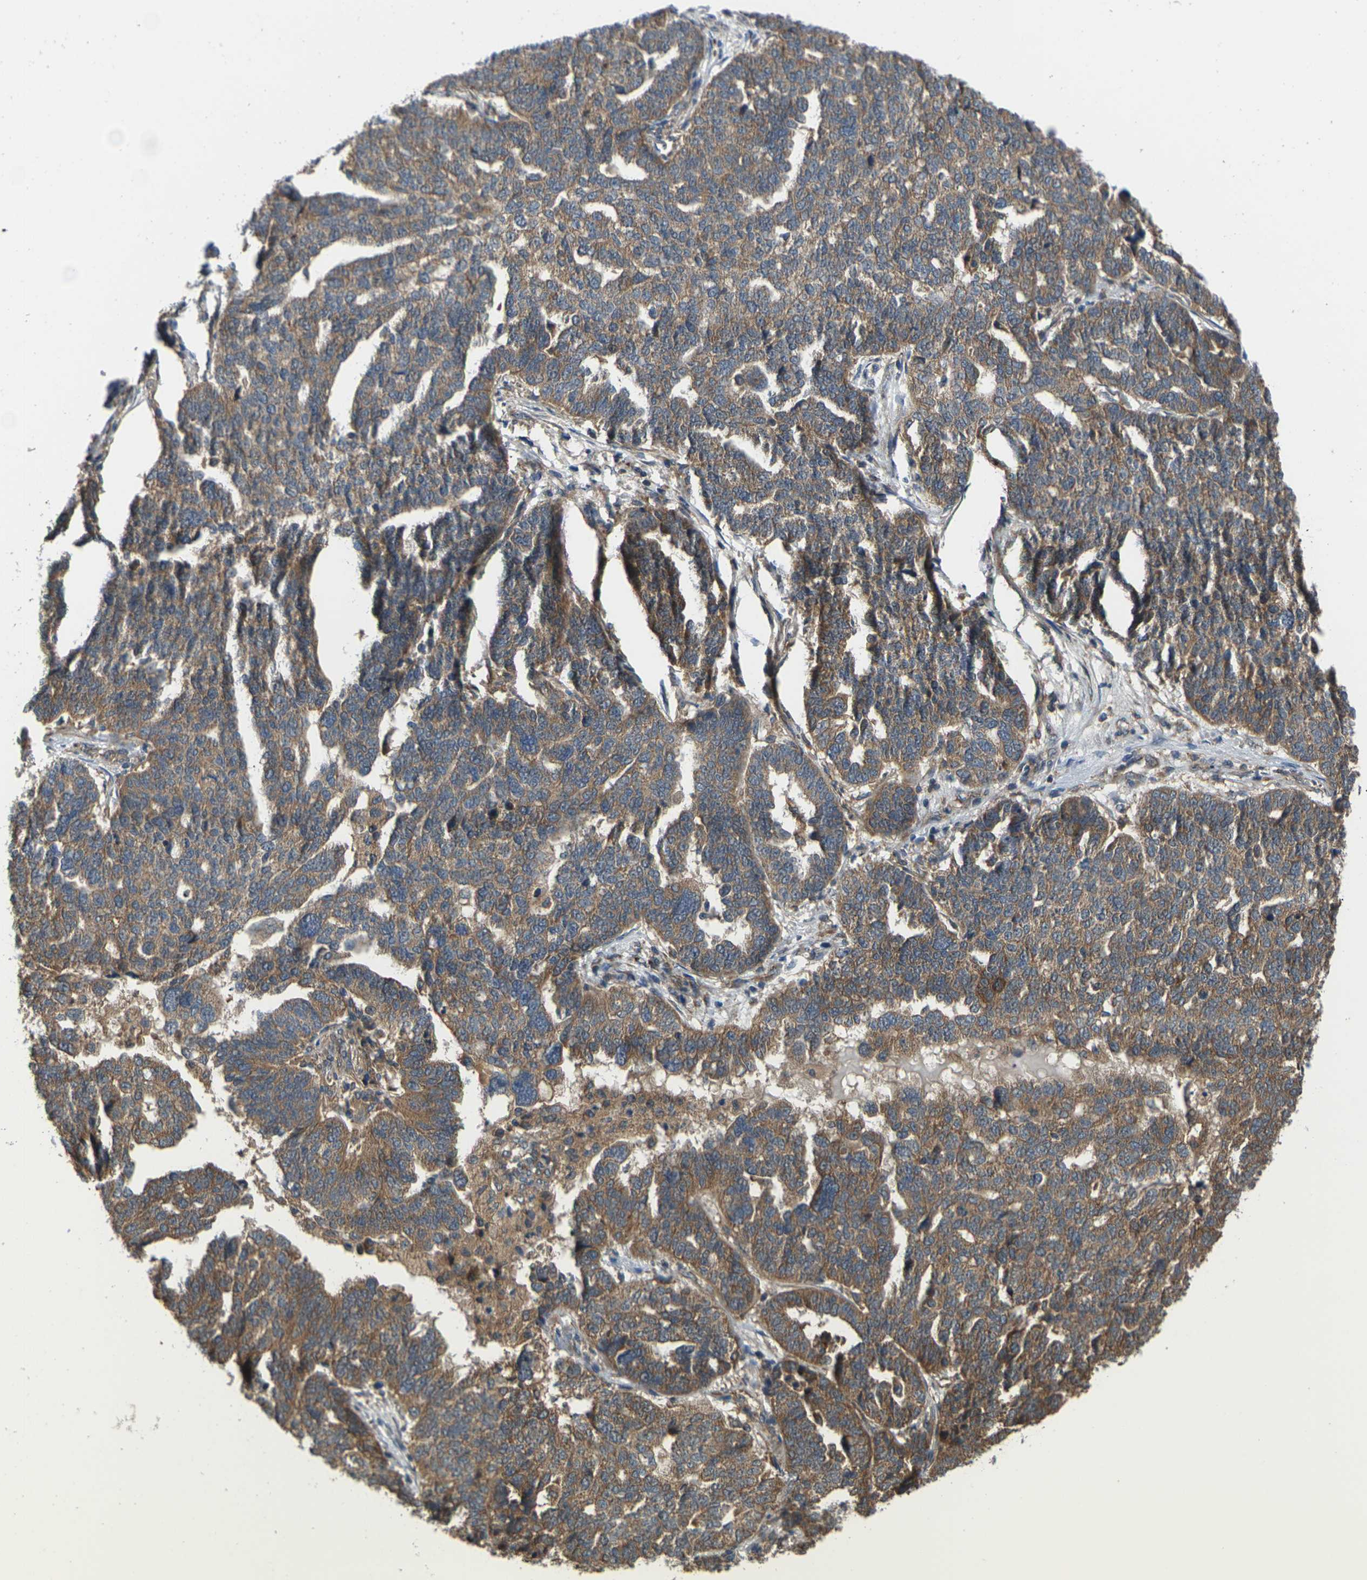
{"staining": {"intensity": "moderate", "quantity": ">75%", "location": "cytoplasmic/membranous"}, "tissue": "ovarian cancer", "cell_type": "Tumor cells", "image_type": "cancer", "snomed": [{"axis": "morphology", "description": "Cystadenocarcinoma, serous, NOS"}, {"axis": "topography", "description": "Ovary"}], "caption": "A micrograph of human ovarian cancer (serous cystadenocarcinoma) stained for a protein exhibits moderate cytoplasmic/membranous brown staining in tumor cells. The staining was performed using DAB (3,3'-diaminobenzidine) to visualize the protein expression in brown, while the nuclei were stained in blue with hematoxylin (Magnification: 20x).", "gene": "NRAS", "patient": {"sex": "female", "age": 59}}